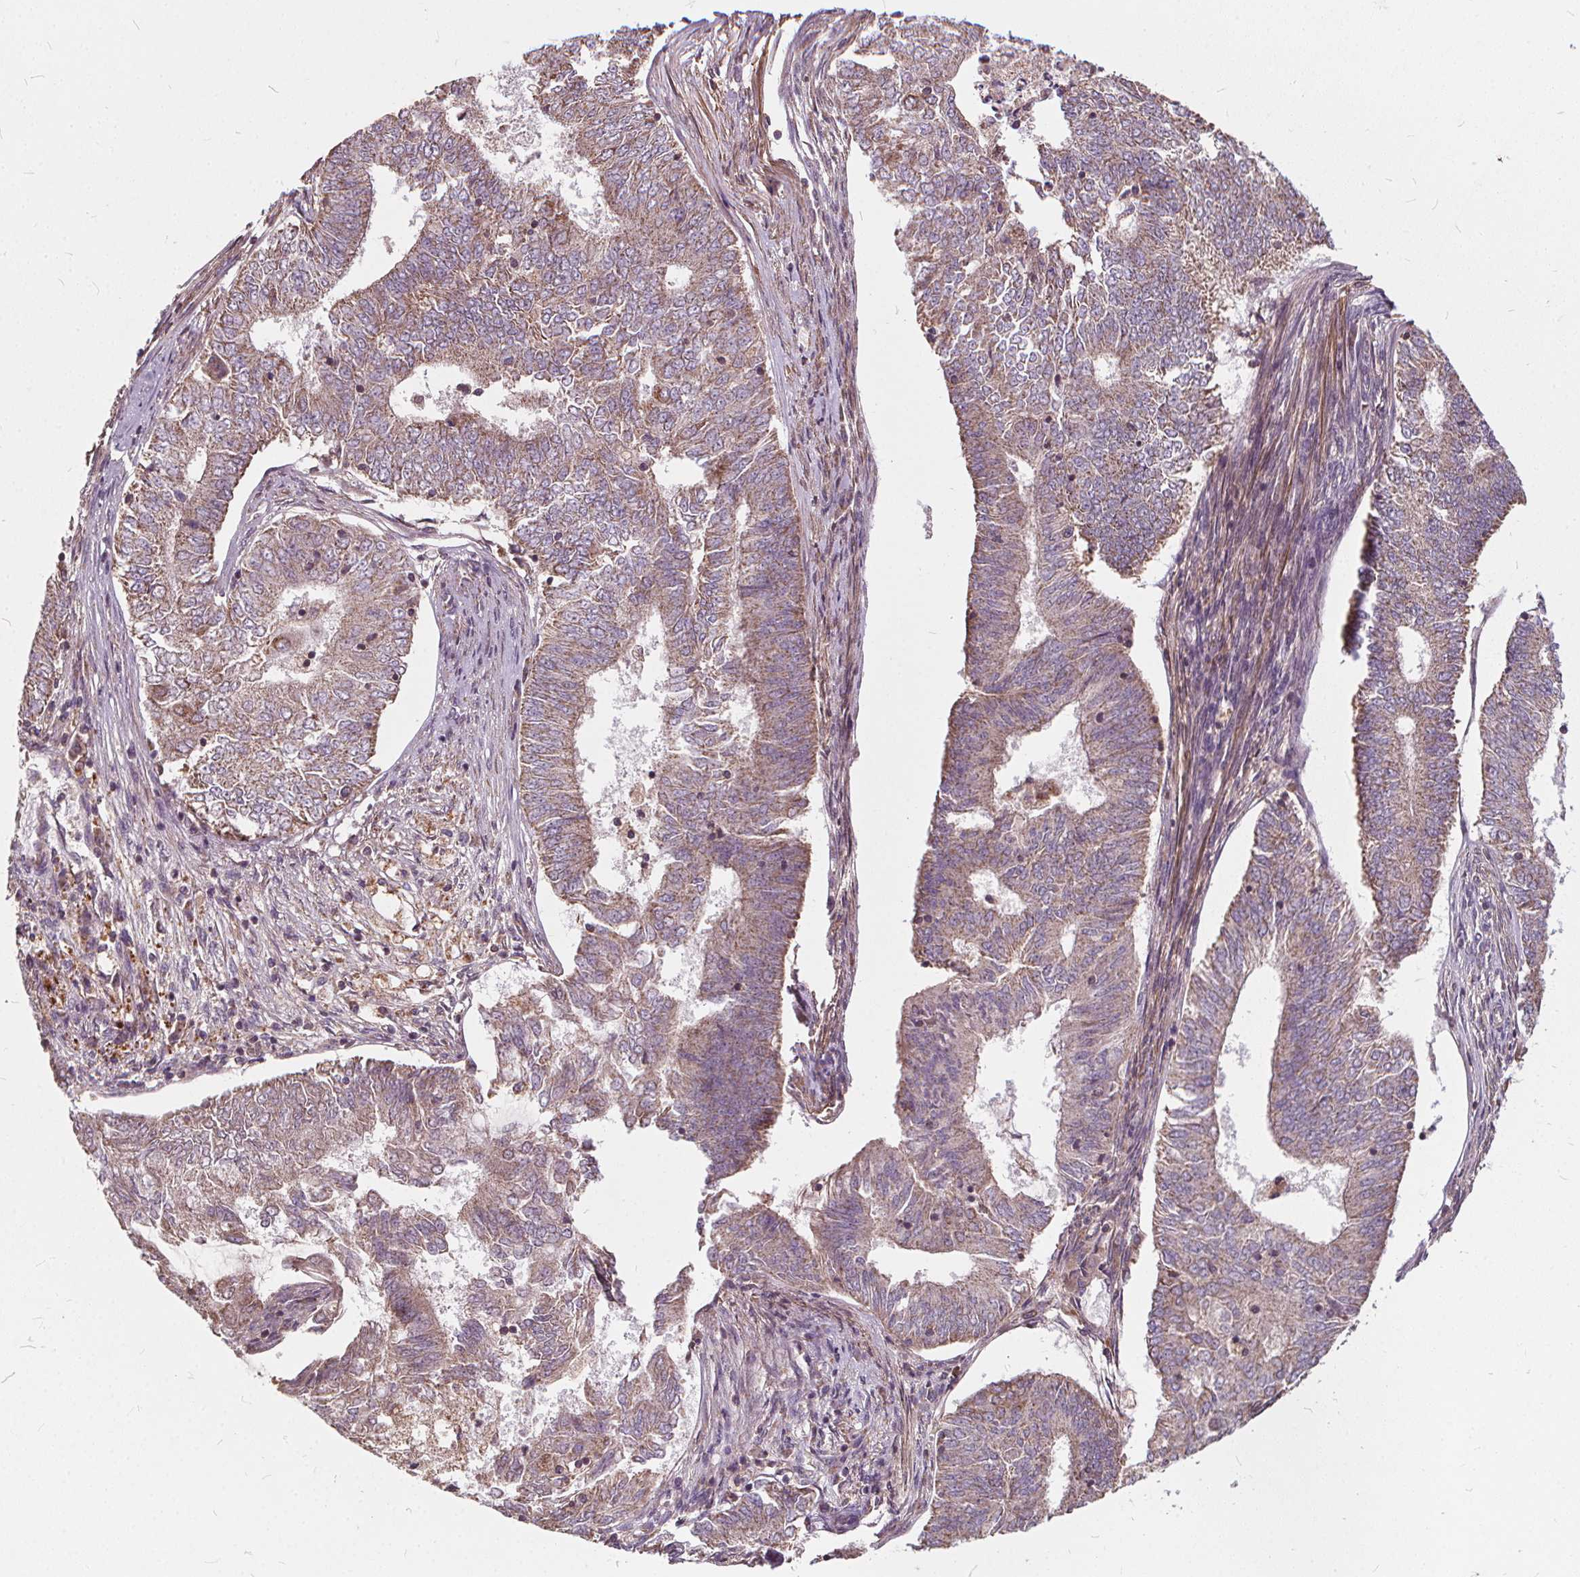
{"staining": {"intensity": "weak", "quantity": "25%-75%", "location": "cytoplasmic/membranous"}, "tissue": "endometrial cancer", "cell_type": "Tumor cells", "image_type": "cancer", "snomed": [{"axis": "morphology", "description": "Adenocarcinoma, NOS"}, {"axis": "topography", "description": "Endometrium"}], "caption": "Immunohistochemistry (IHC) histopathology image of neoplastic tissue: endometrial cancer (adenocarcinoma) stained using immunohistochemistry (IHC) reveals low levels of weak protein expression localized specifically in the cytoplasmic/membranous of tumor cells, appearing as a cytoplasmic/membranous brown color.", "gene": "ORAI2", "patient": {"sex": "female", "age": 62}}